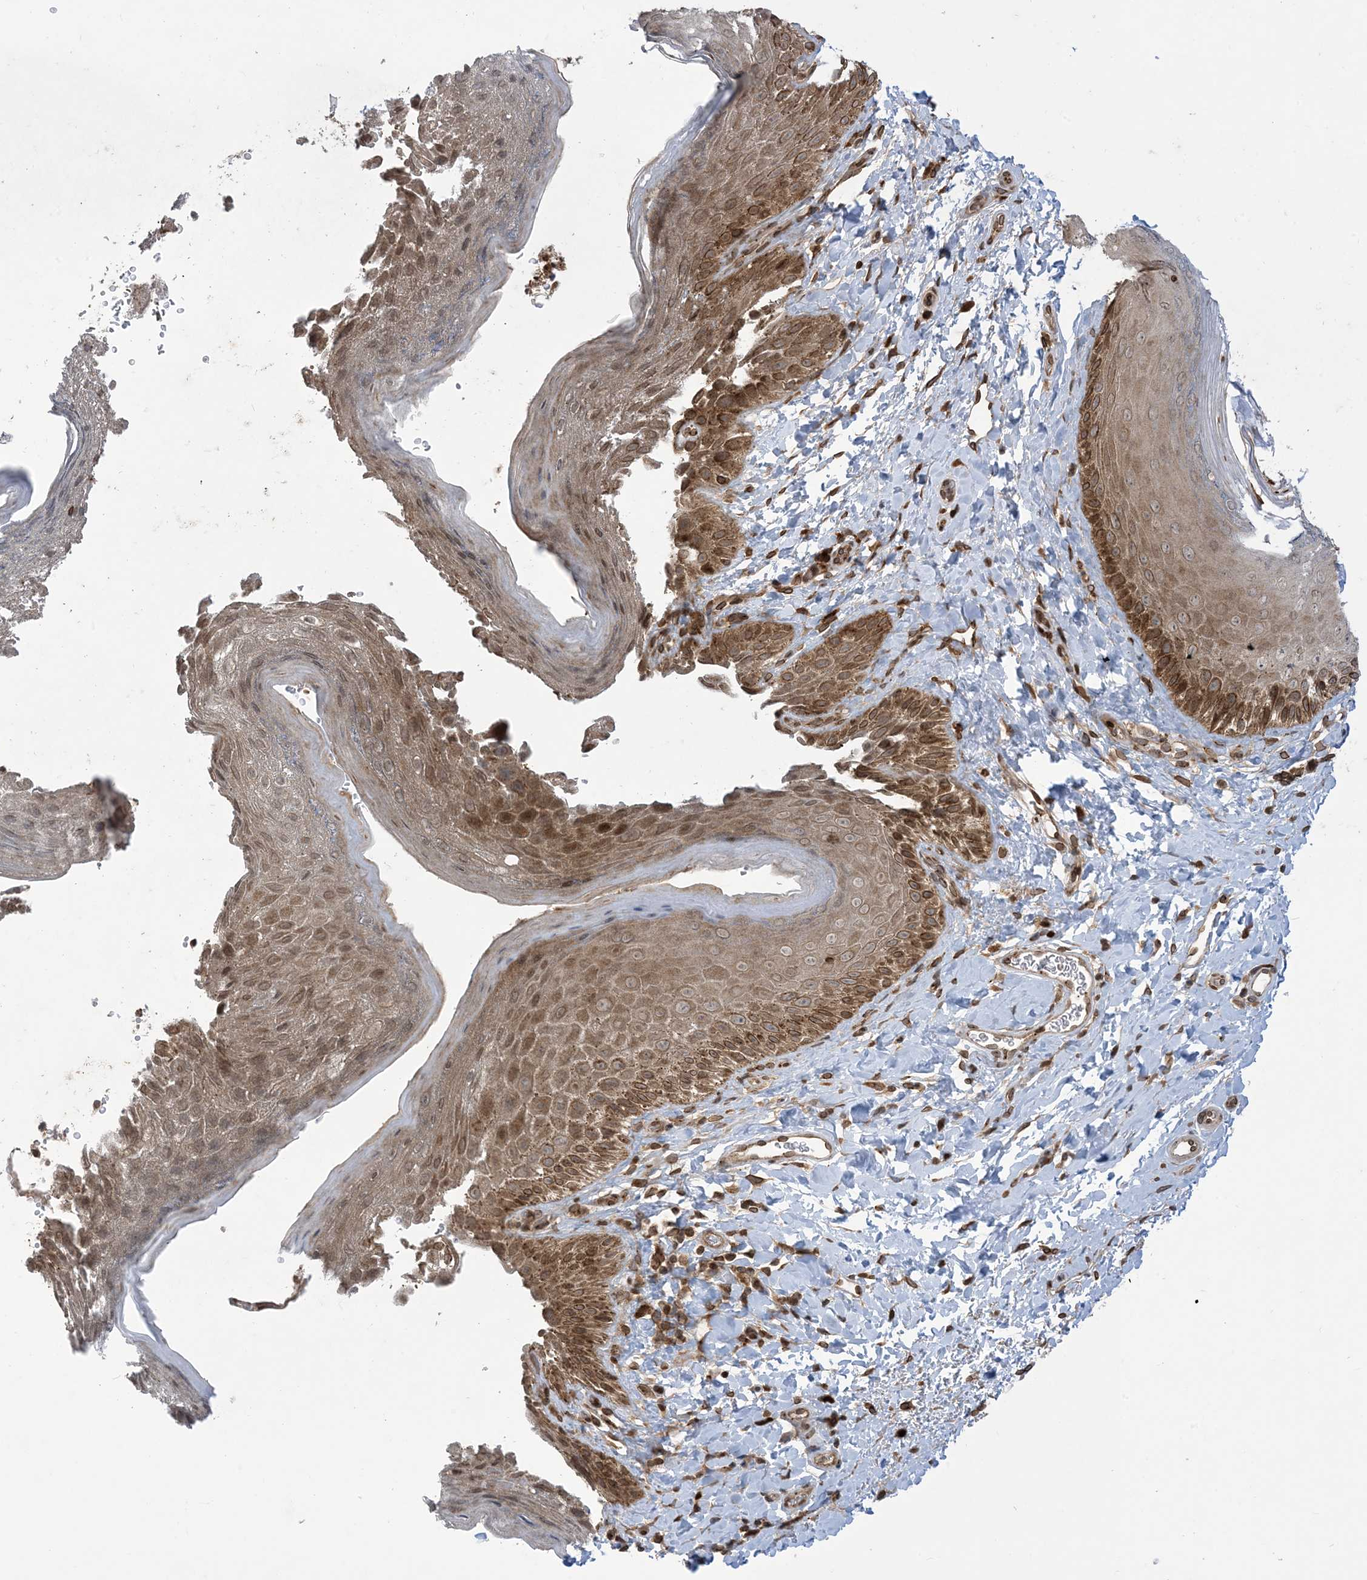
{"staining": {"intensity": "strong", "quantity": ">75%", "location": "cytoplasmic/membranous"}, "tissue": "skin", "cell_type": "Epidermal cells", "image_type": "normal", "snomed": [{"axis": "morphology", "description": "Normal tissue, NOS"}, {"axis": "topography", "description": "Anal"}], "caption": "Protein expression analysis of normal skin displays strong cytoplasmic/membranous expression in approximately >75% of epidermal cells.", "gene": "CASP4", "patient": {"sex": "male", "age": 44}}